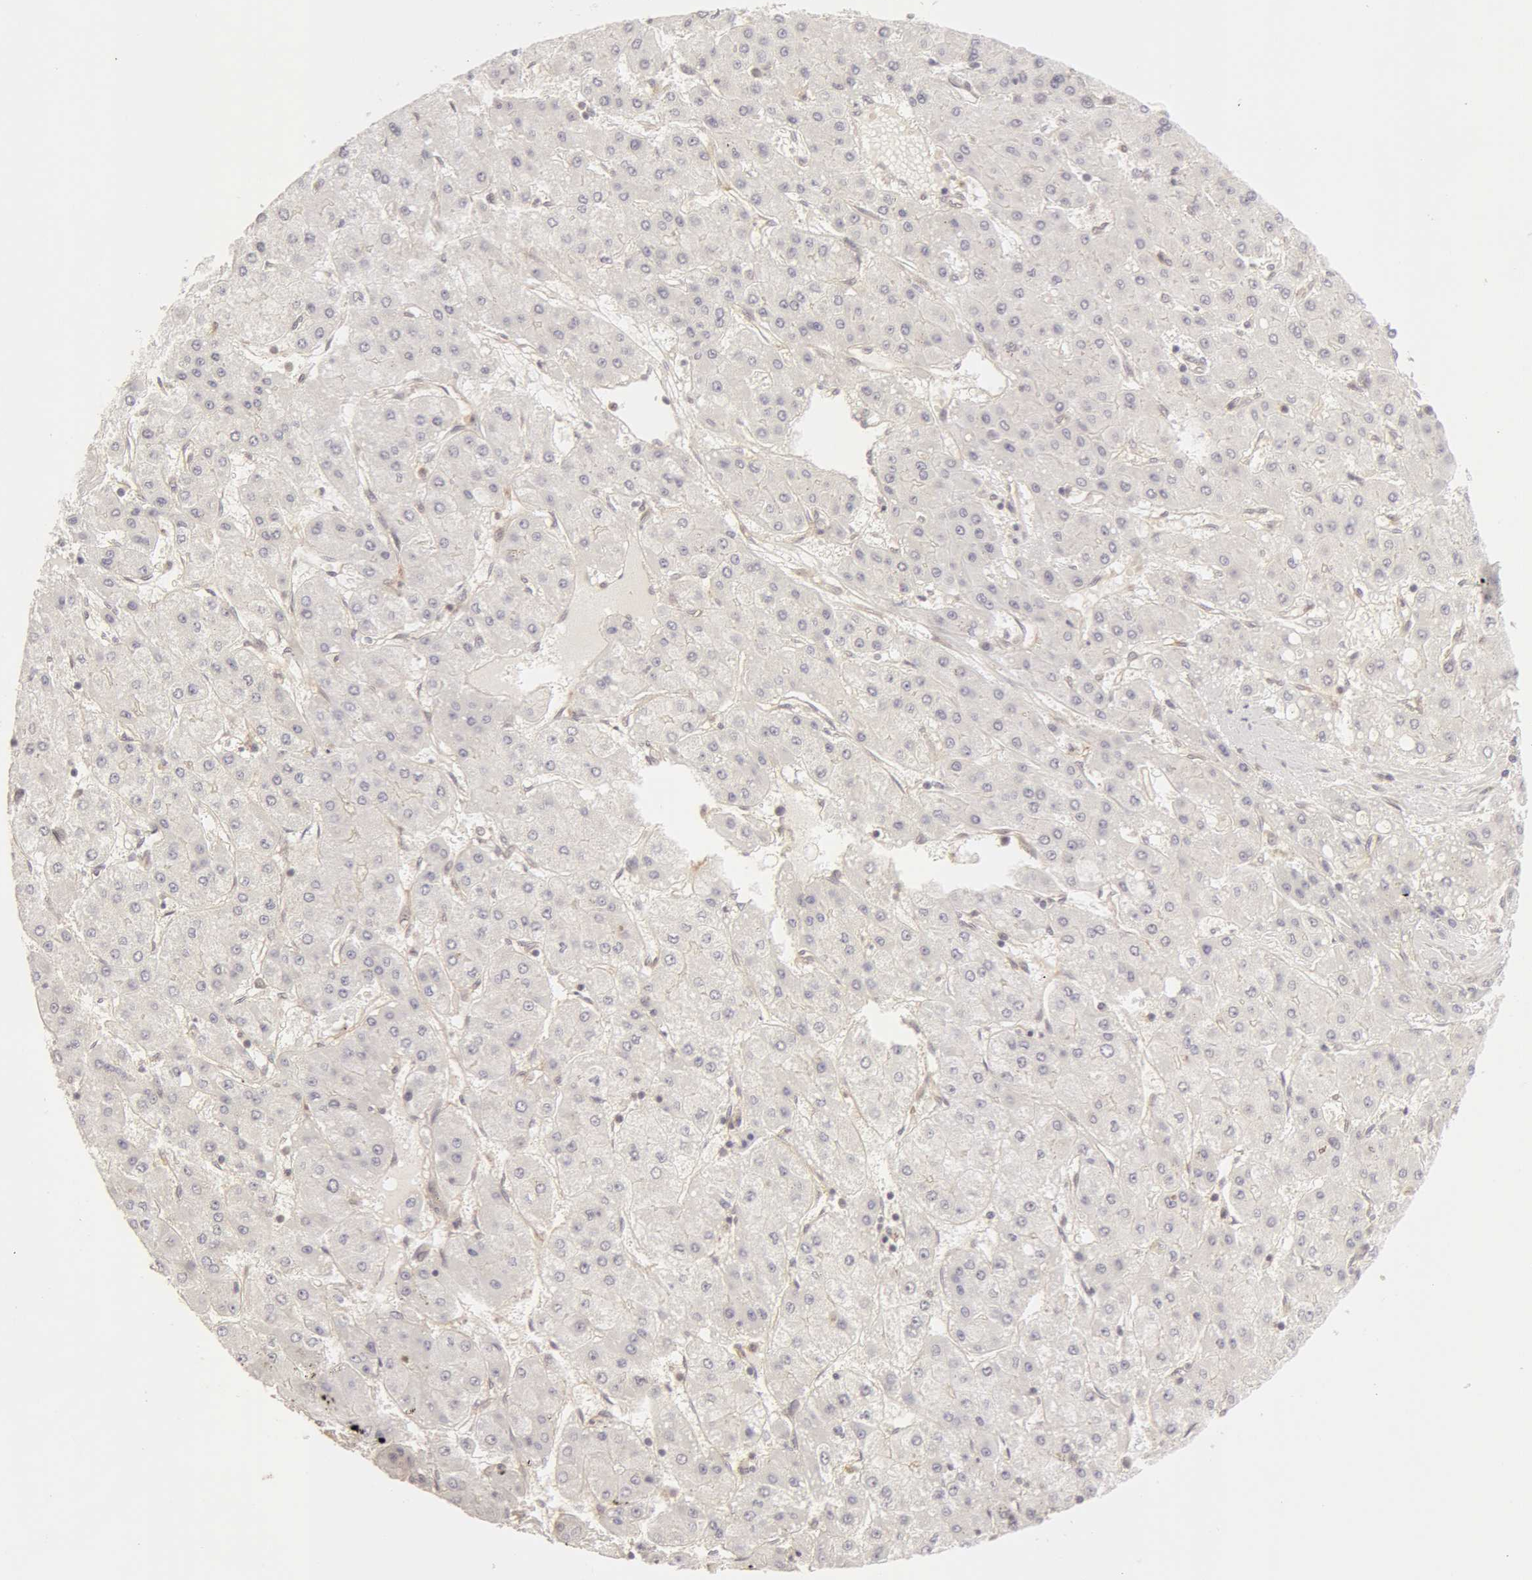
{"staining": {"intensity": "negative", "quantity": "none", "location": "none"}, "tissue": "liver cancer", "cell_type": "Tumor cells", "image_type": "cancer", "snomed": [{"axis": "morphology", "description": "Carcinoma, Hepatocellular, NOS"}, {"axis": "topography", "description": "Liver"}], "caption": "A micrograph of liver hepatocellular carcinoma stained for a protein reveals no brown staining in tumor cells. Brightfield microscopy of immunohistochemistry (IHC) stained with DAB (3,3'-diaminobenzidine) (brown) and hematoxylin (blue), captured at high magnification.", "gene": "ADAM10", "patient": {"sex": "female", "age": 52}}